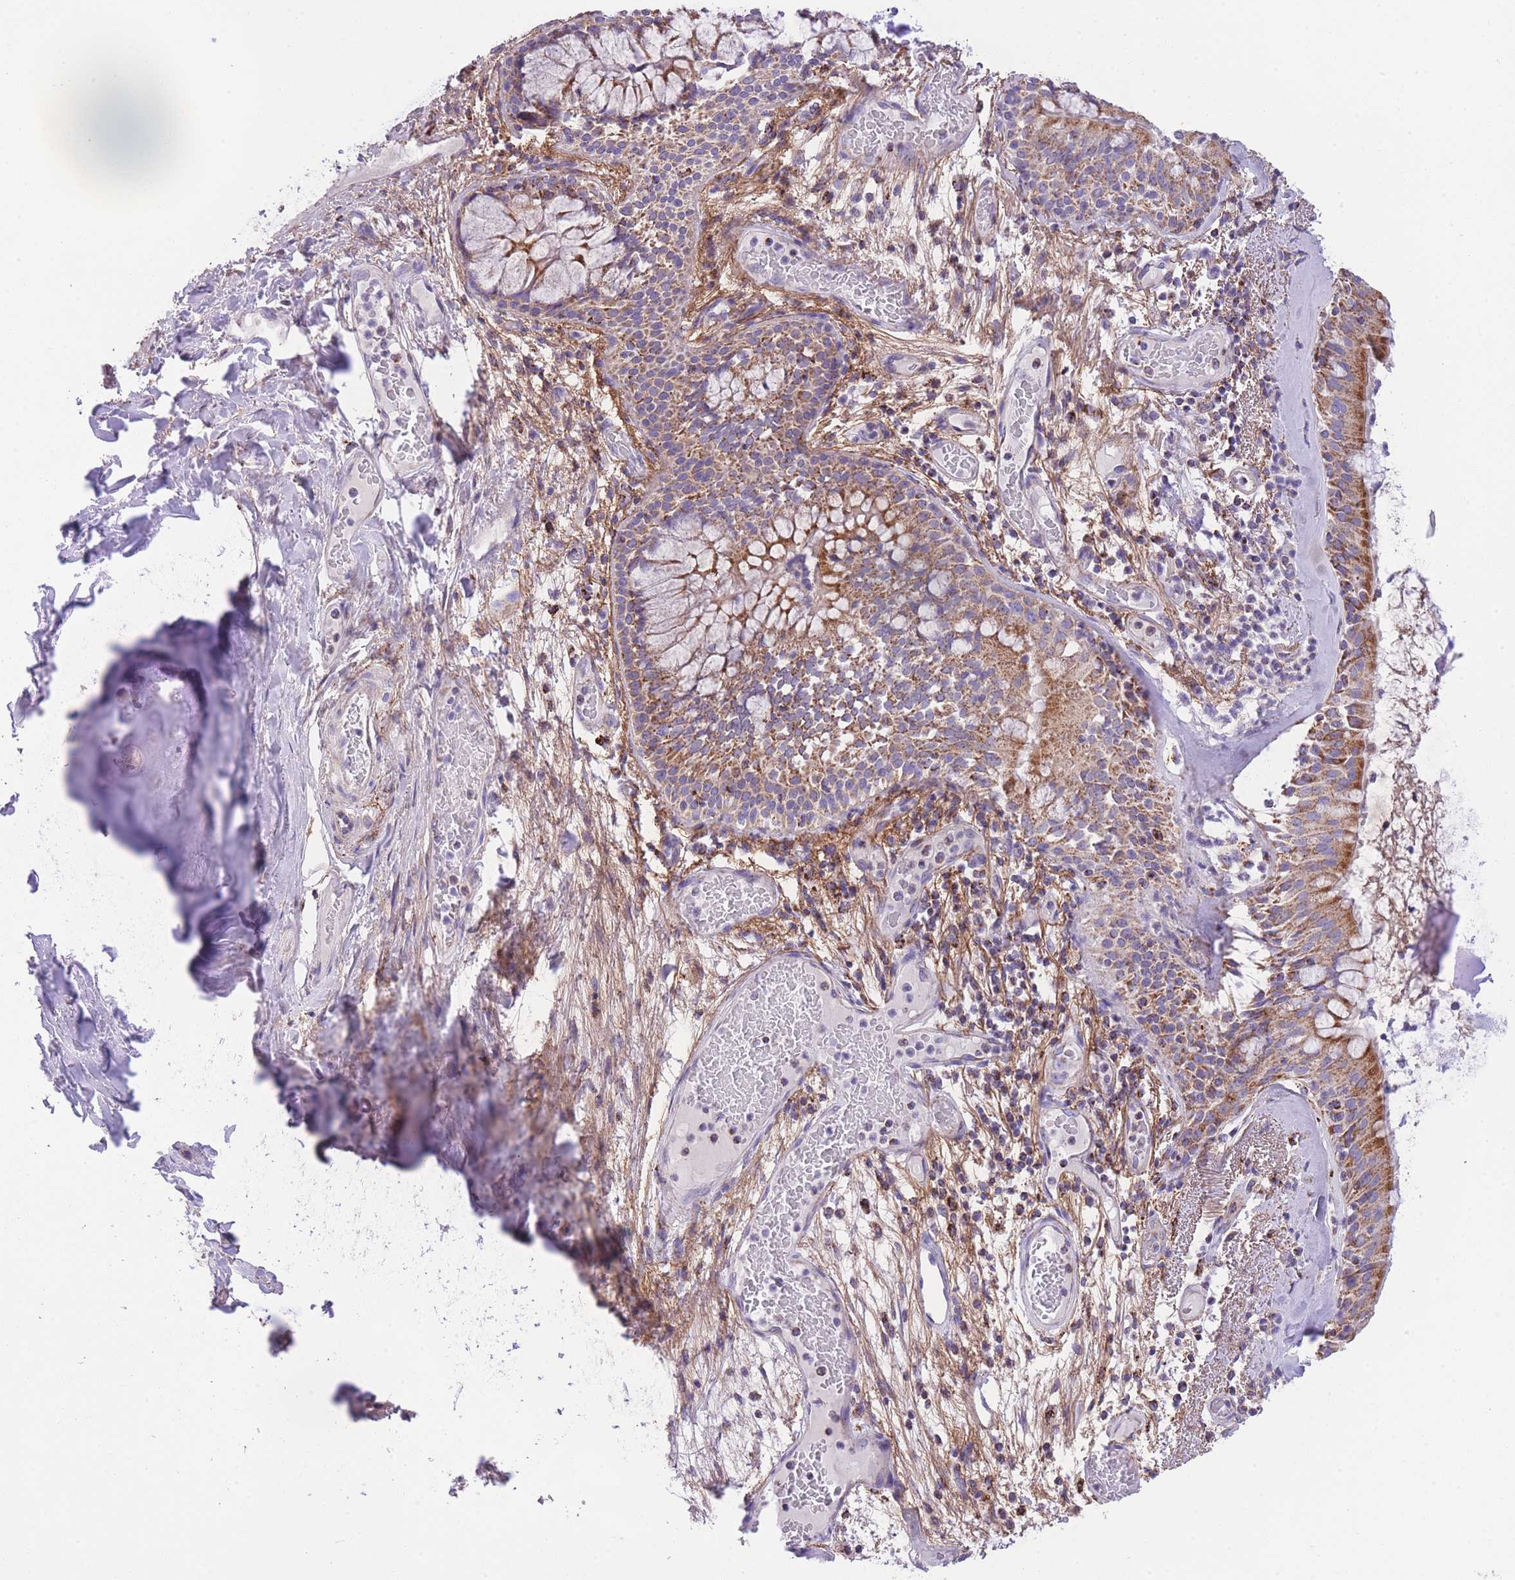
{"staining": {"intensity": "moderate", "quantity": ">75%", "location": "cytoplasmic/membranous"}, "tissue": "bronchus", "cell_type": "Respiratory epithelial cells", "image_type": "normal", "snomed": [{"axis": "morphology", "description": "Normal tissue, NOS"}, {"axis": "topography", "description": "Cartilage tissue"}, {"axis": "topography", "description": "Bronchus"}], "caption": "IHC staining of unremarkable bronchus, which shows medium levels of moderate cytoplasmic/membranous expression in approximately >75% of respiratory epithelial cells indicating moderate cytoplasmic/membranous protein expression. The staining was performed using DAB (brown) for protein detection and nuclei were counterstained in hematoxylin (blue).", "gene": "ST3GAL3", "patient": {"sex": "male", "age": 63}}